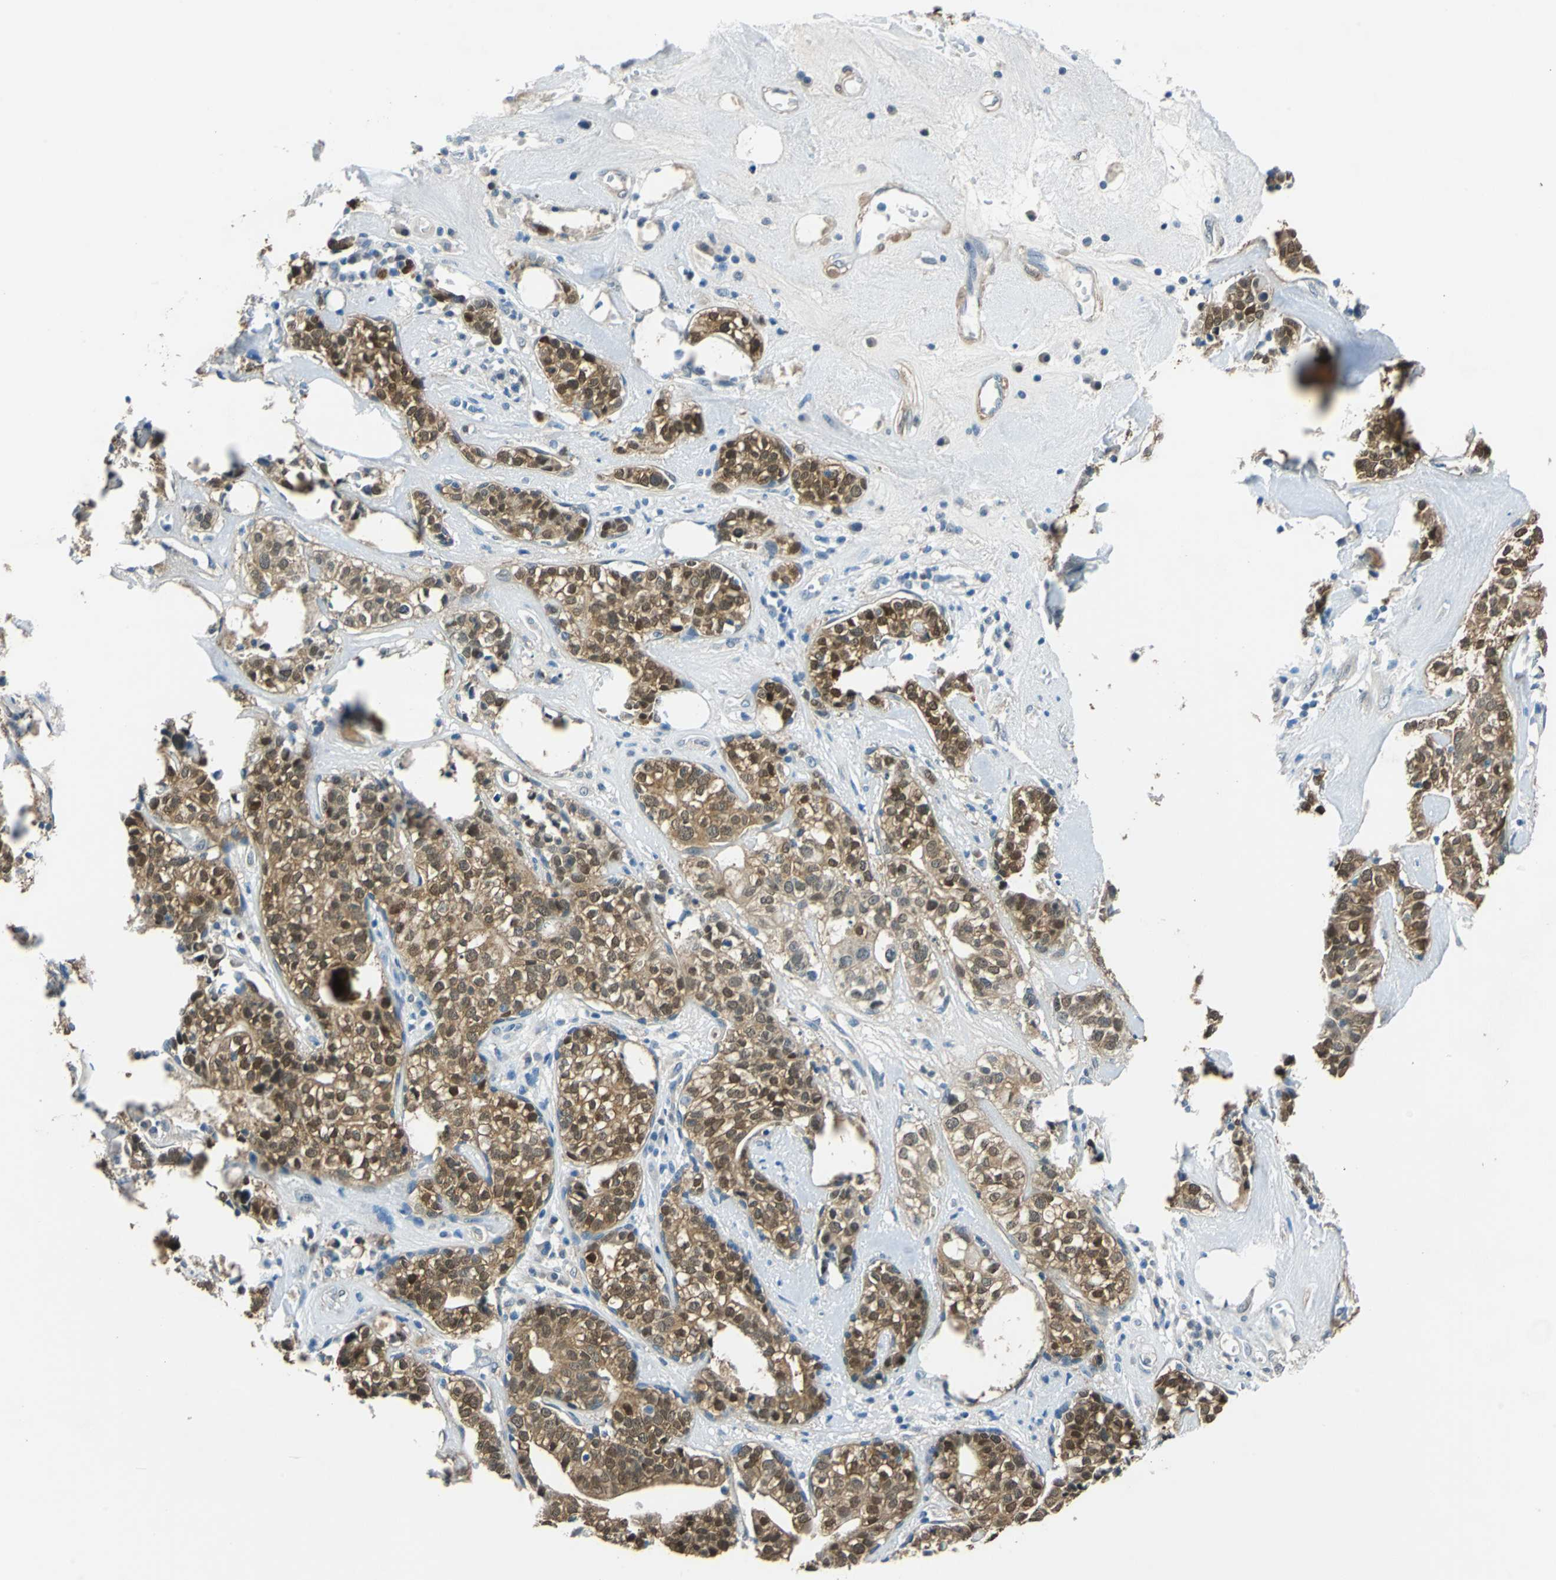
{"staining": {"intensity": "strong", "quantity": "25%-75%", "location": "cytoplasmic/membranous,nuclear"}, "tissue": "head and neck cancer", "cell_type": "Tumor cells", "image_type": "cancer", "snomed": [{"axis": "morphology", "description": "Adenocarcinoma, NOS"}, {"axis": "topography", "description": "Salivary gland"}, {"axis": "topography", "description": "Head-Neck"}], "caption": "Tumor cells show strong cytoplasmic/membranous and nuclear staining in approximately 25%-75% of cells in head and neck cancer (adenocarcinoma).", "gene": "FKBP4", "patient": {"sex": "female", "age": 65}}